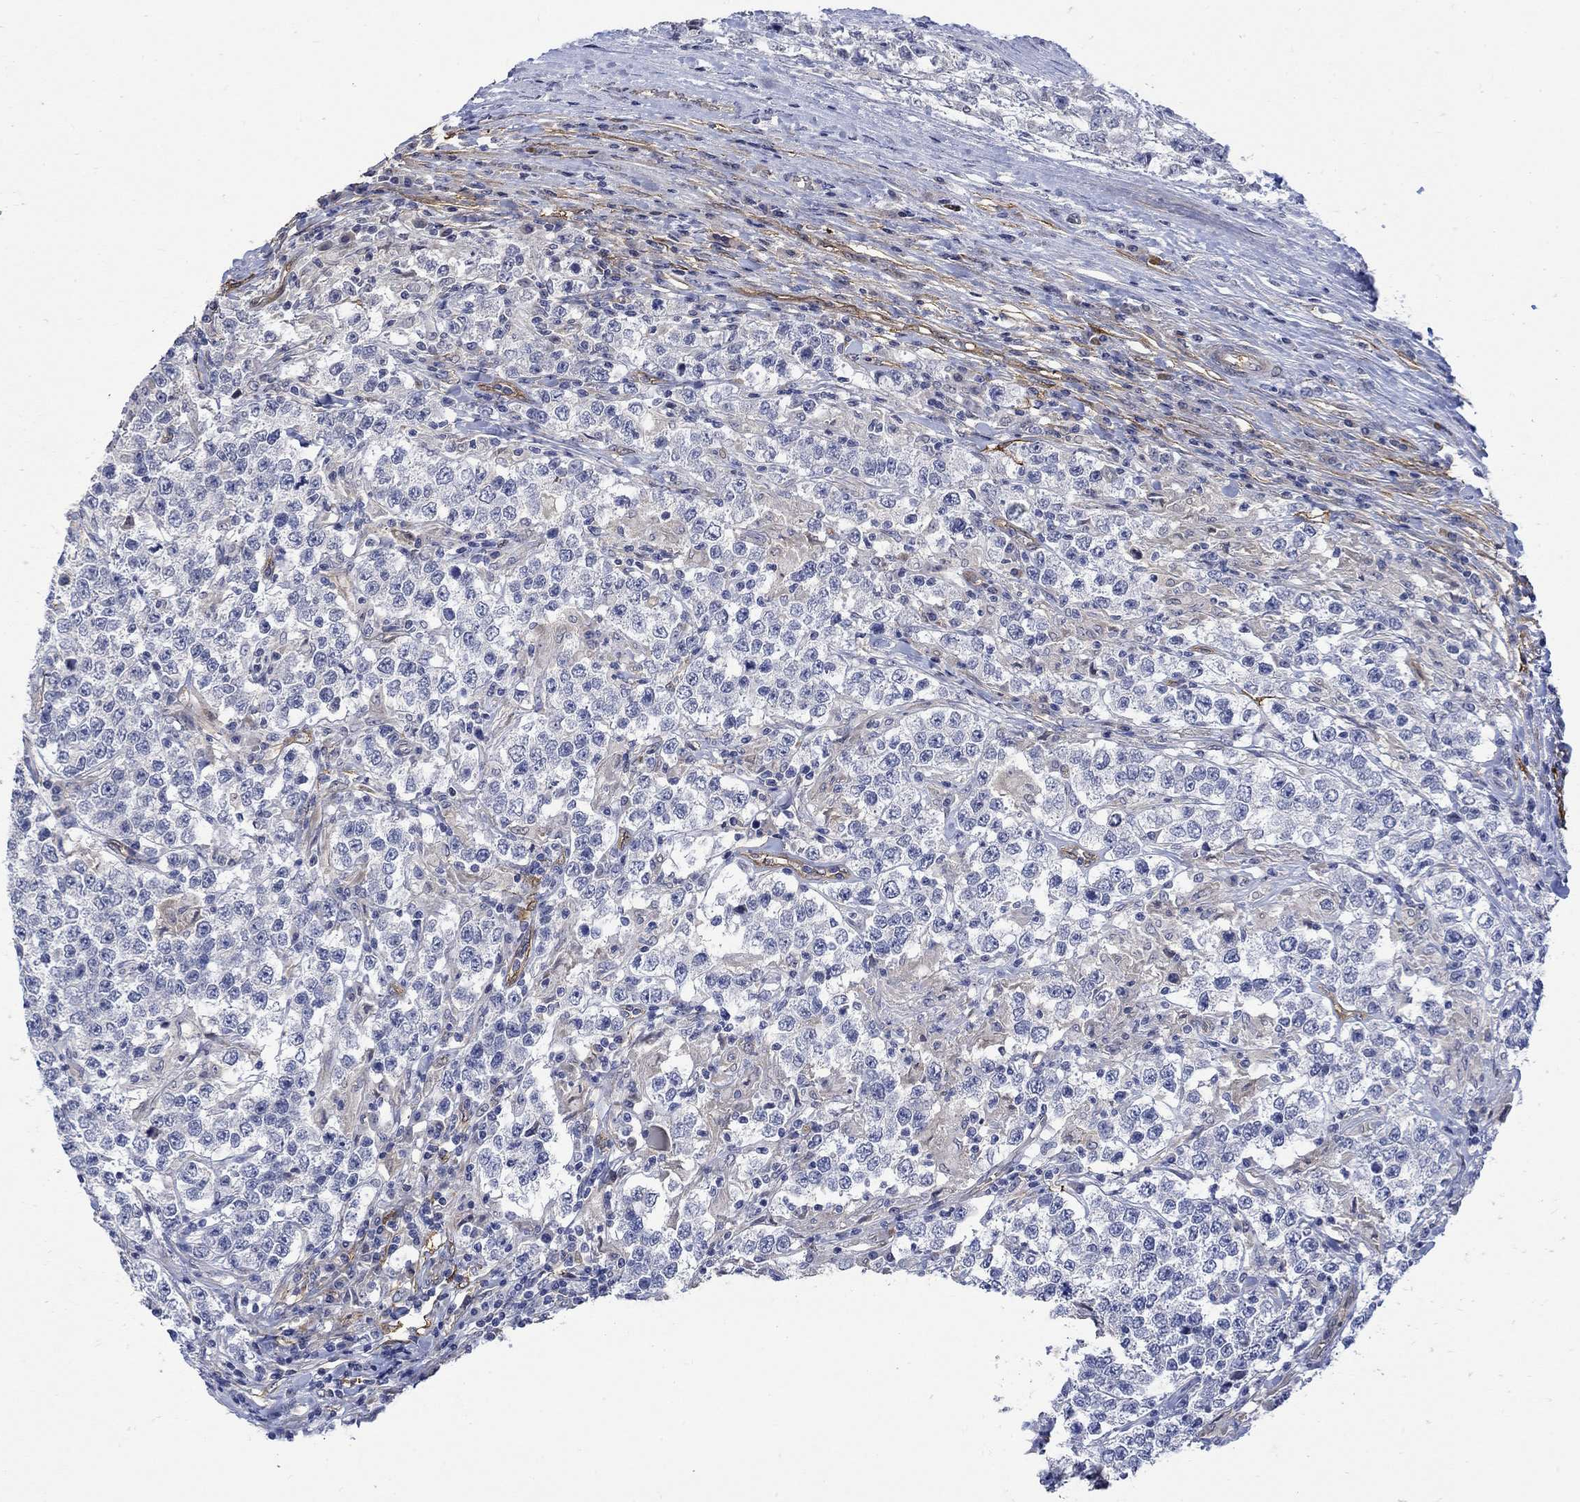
{"staining": {"intensity": "negative", "quantity": "none", "location": "none"}, "tissue": "testis cancer", "cell_type": "Tumor cells", "image_type": "cancer", "snomed": [{"axis": "morphology", "description": "Seminoma, NOS"}, {"axis": "morphology", "description": "Carcinoma, Embryonal, NOS"}, {"axis": "topography", "description": "Testis"}], "caption": "There is no significant staining in tumor cells of testis cancer (embryonal carcinoma).", "gene": "TGM2", "patient": {"sex": "male", "age": 41}}